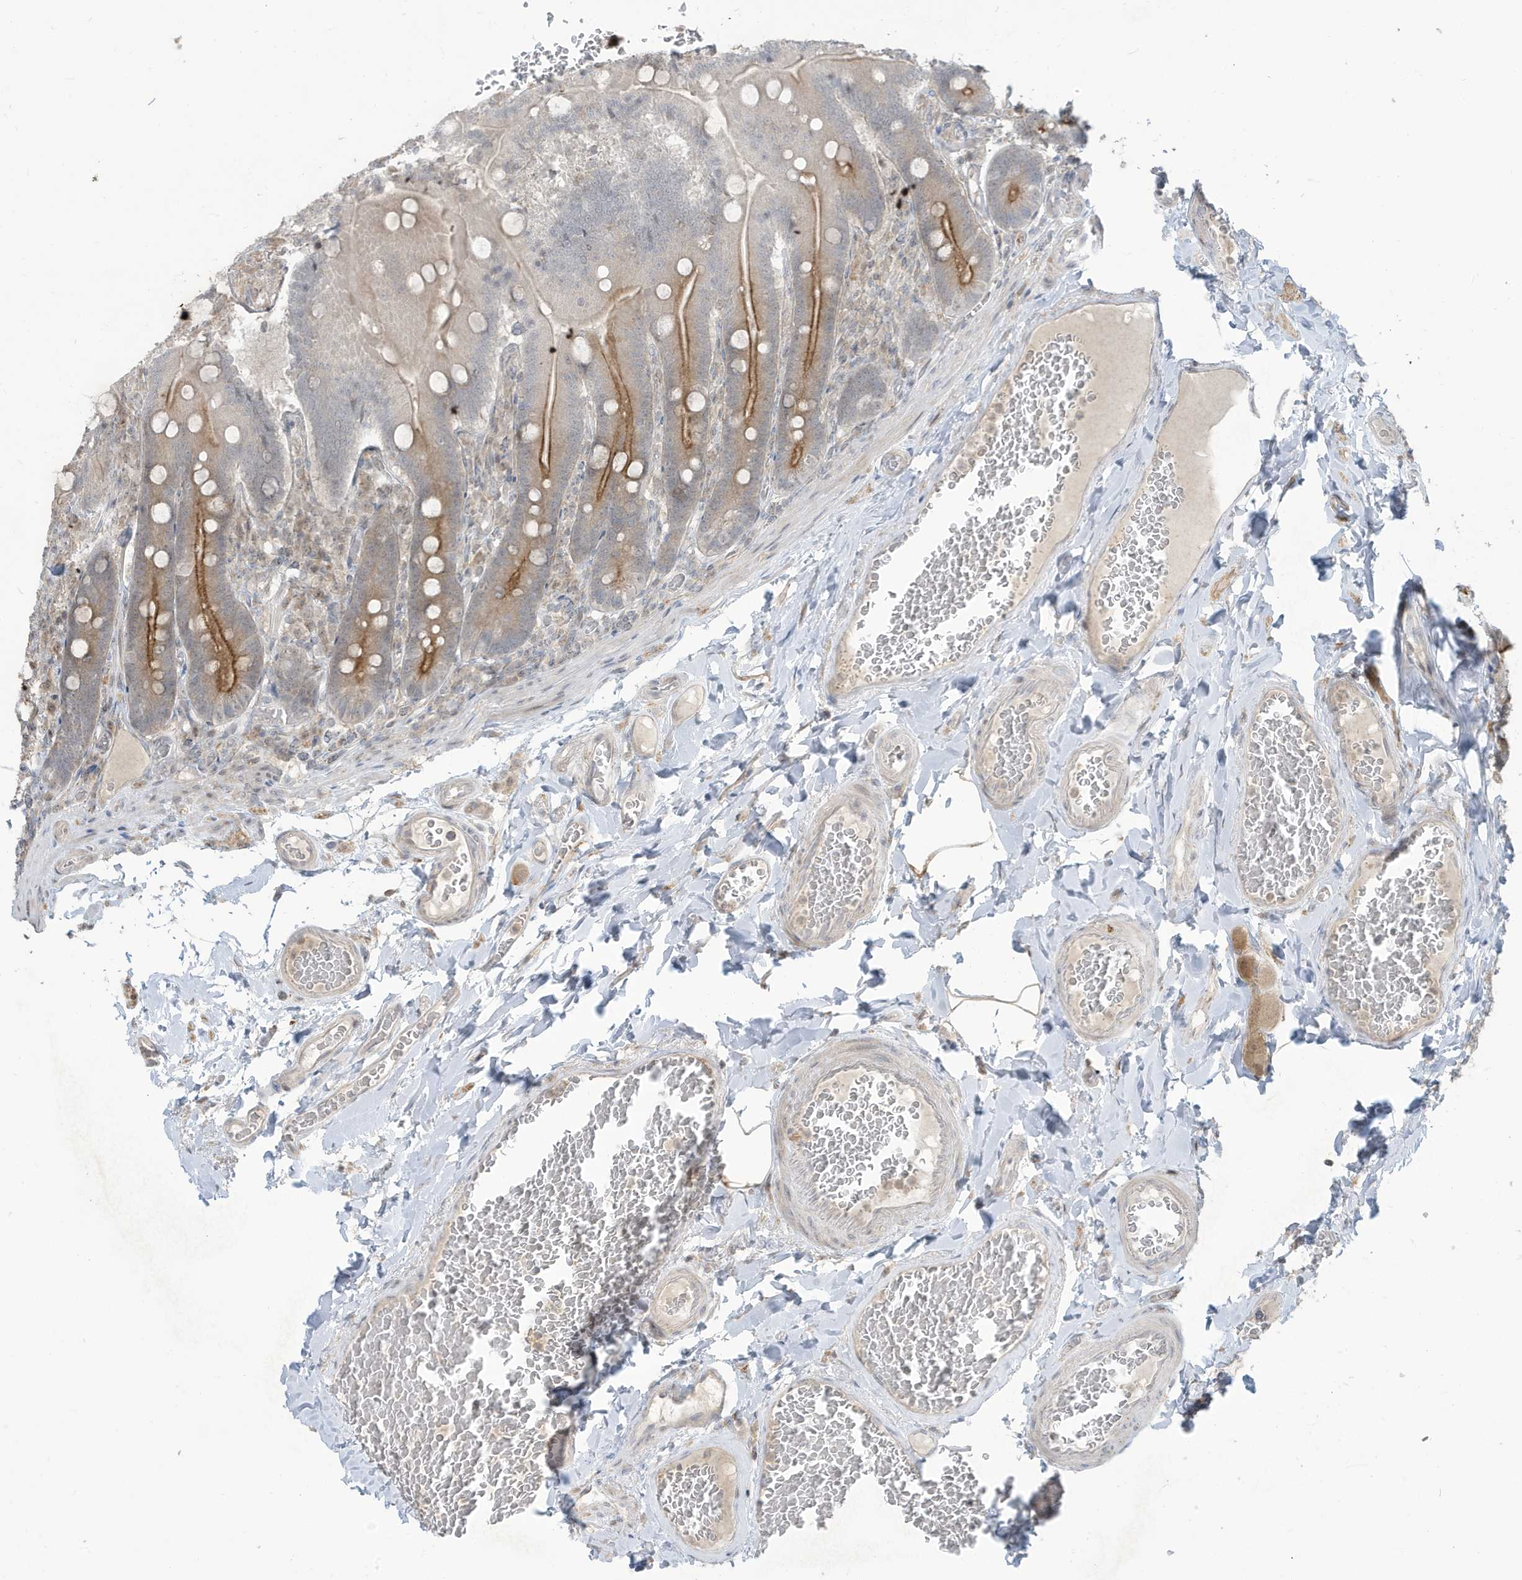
{"staining": {"intensity": "moderate", "quantity": "25%-75%", "location": "cytoplasmic/membranous"}, "tissue": "duodenum", "cell_type": "Glandular cells", "image_type": "normal", "snomed": [{"axis": "morphology", "description": "Normal tissue, NOS"}, {"axis": "topography", "description": "Duodenum"}], "caption": "Protein expression analysis of benign duodenum demonstrates moderate cytoplasmic/membranous expression in approximately 25%-75% of glandular cells. The protein of interest is stained brown, and the nuclei are stained in blue (DAB (3,3'-diaminobenzidine) IHC with brightfield microscopy, high magnification).", "gene": "PRRT3", "patient": {"sex": "female", "age": 62}}